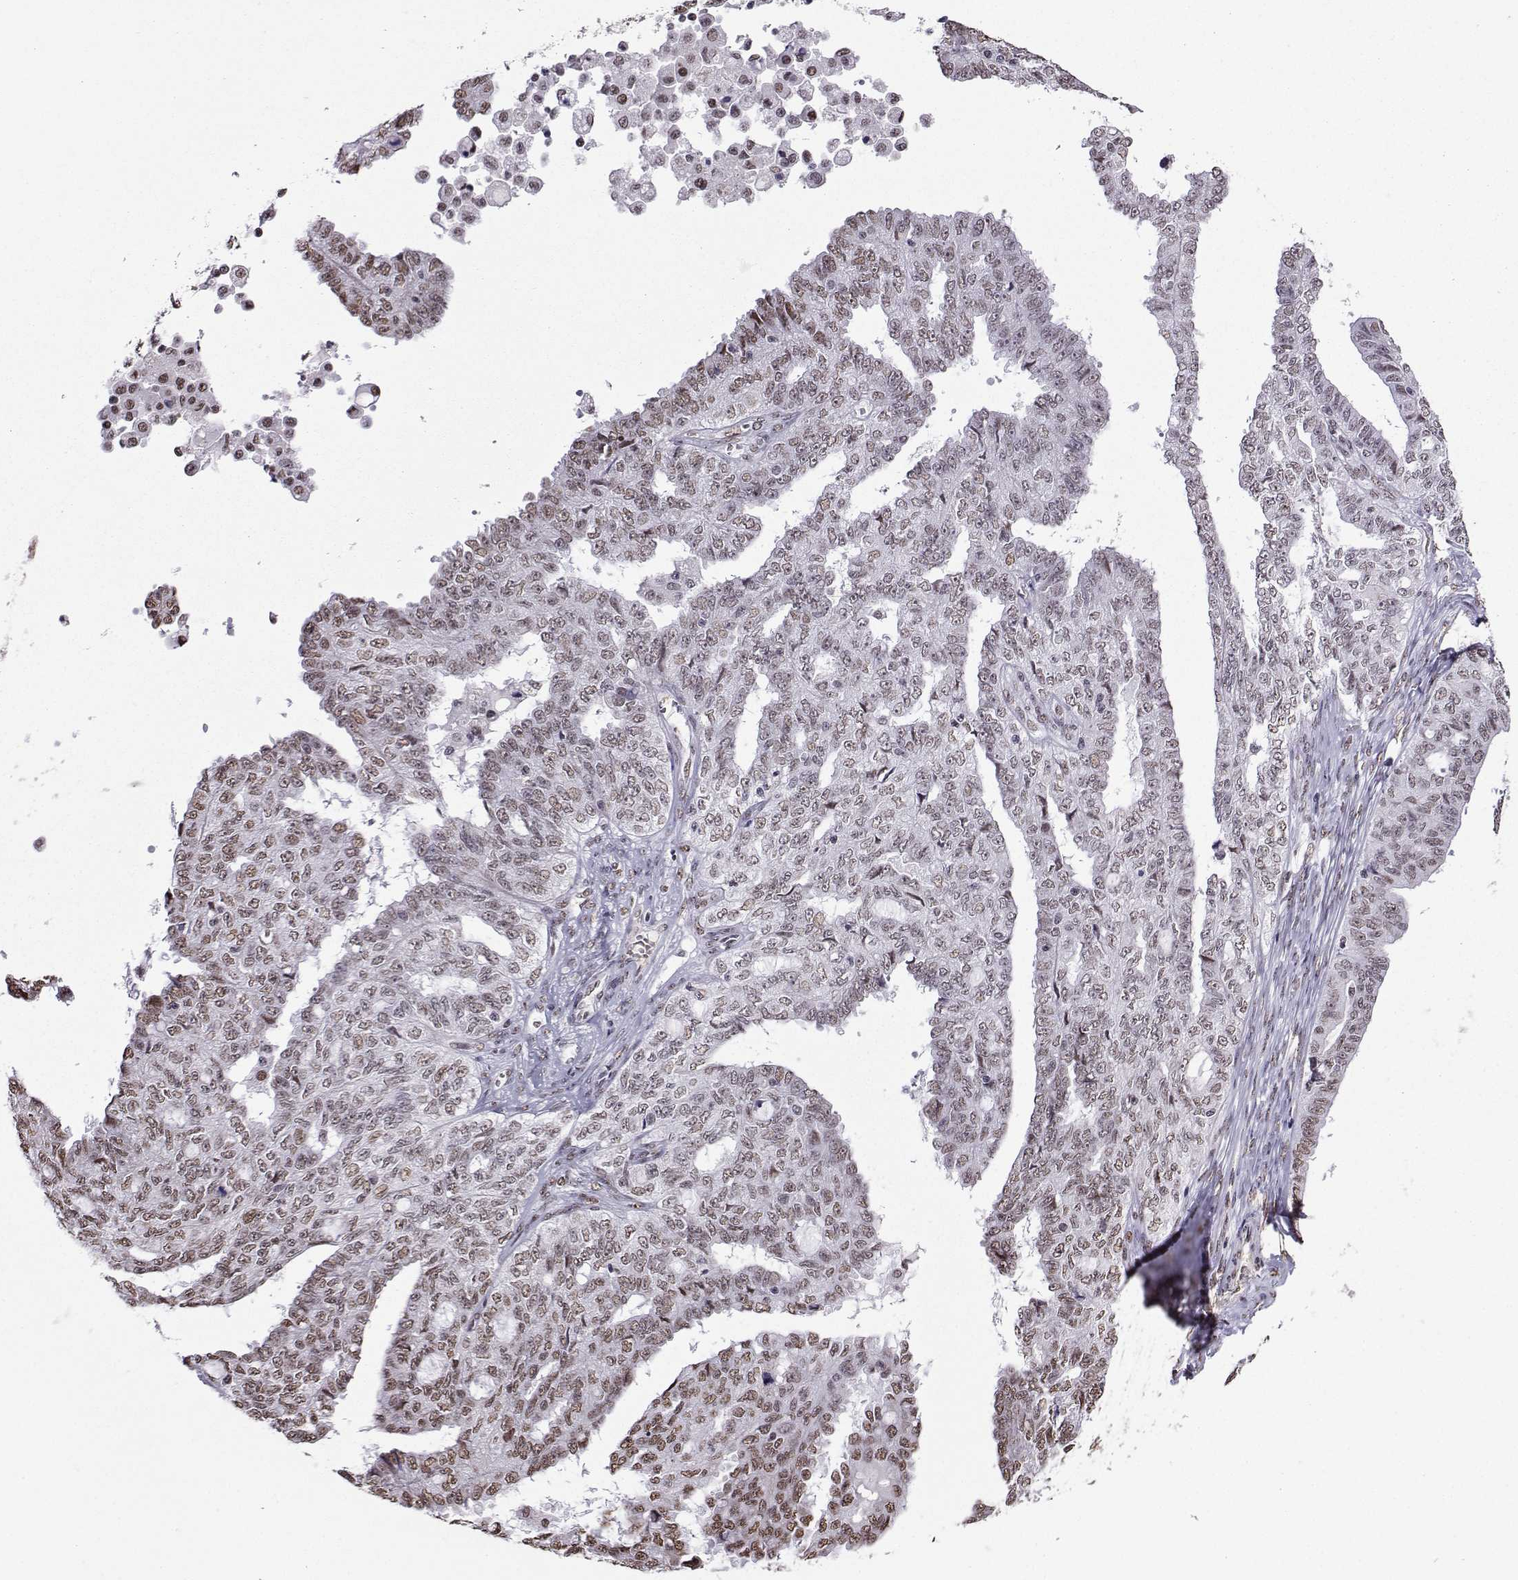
{"staining": {"intensity": "weak", "quantity": "25%-75%", "location": "nuclear"}, "tissue": "ovarian cancer", "cell_type": "Tumor cells", "image_type": "cancer", "snomed": [{"axis": "morphology", "description": "Cystadenocarcinoma, serous, NOS"}, {"axis": "topography", "description": "Ovary"}], "caption": "Immunohistochemical staining of human ovarian cancer displays low levels of weak nuclear protein staining in about 25%-75% of tumor cells.", "gene": "CCNK", "patient": {"sex": "female", "age": 71}}